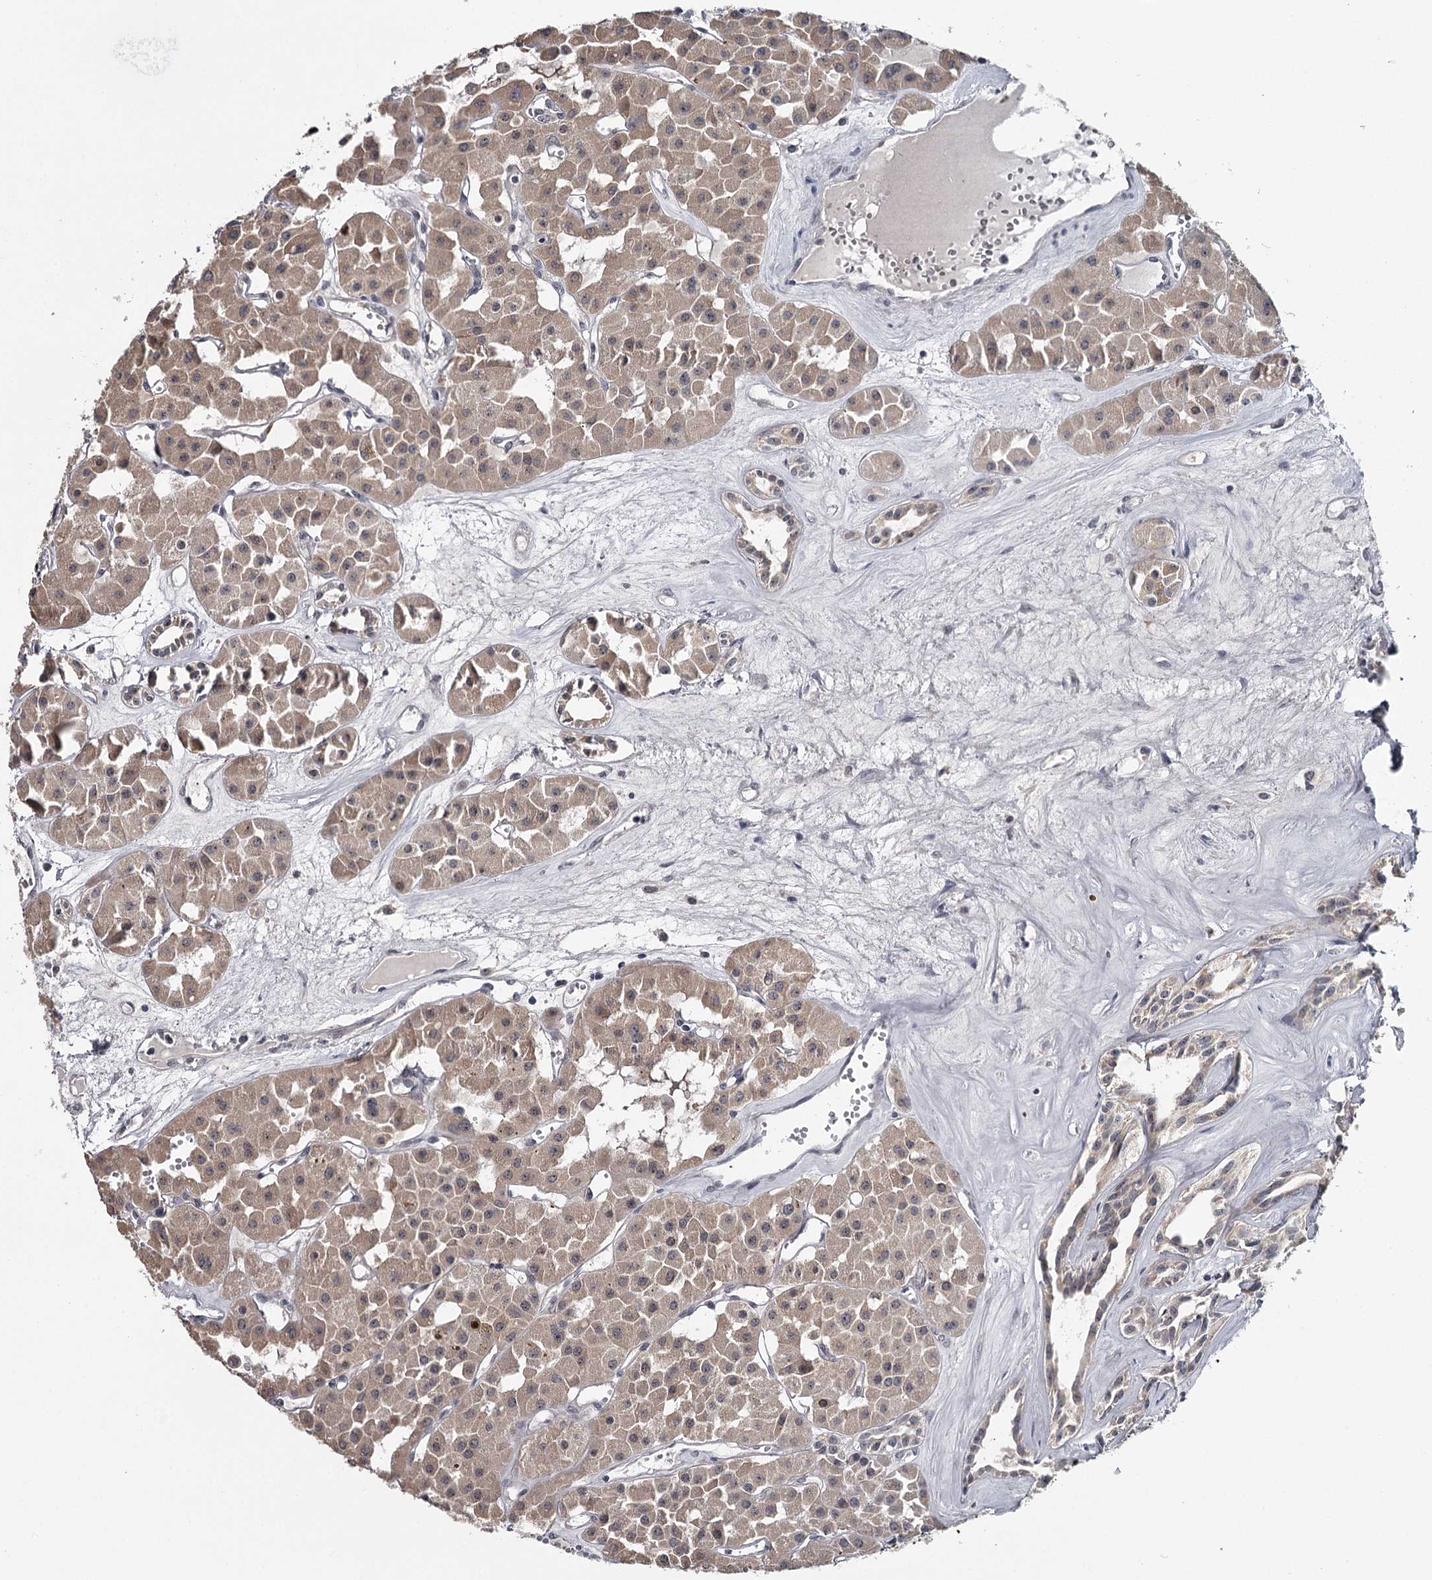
{"staining": {"intensity": "weak", "quantity": ">75%", "location": "cytoplasmic/membranous"}, "tissue": "renal cancer", "cell_type": "Tumor cells", "image_type": "cancer", "snomed": [{"axis": "morphology", "description": "Carcinoma, NOS"}, {"axis": "topography", "description": "Kidney"}], "caption": "The micrograph displays staining of renal cancer (carcinoma), revealing weak cytoplasmic/membranous protein expression (brown color) within tumor cells.", "gene": "GTSF1", "patient": {"sex": "female", "age": 75}}